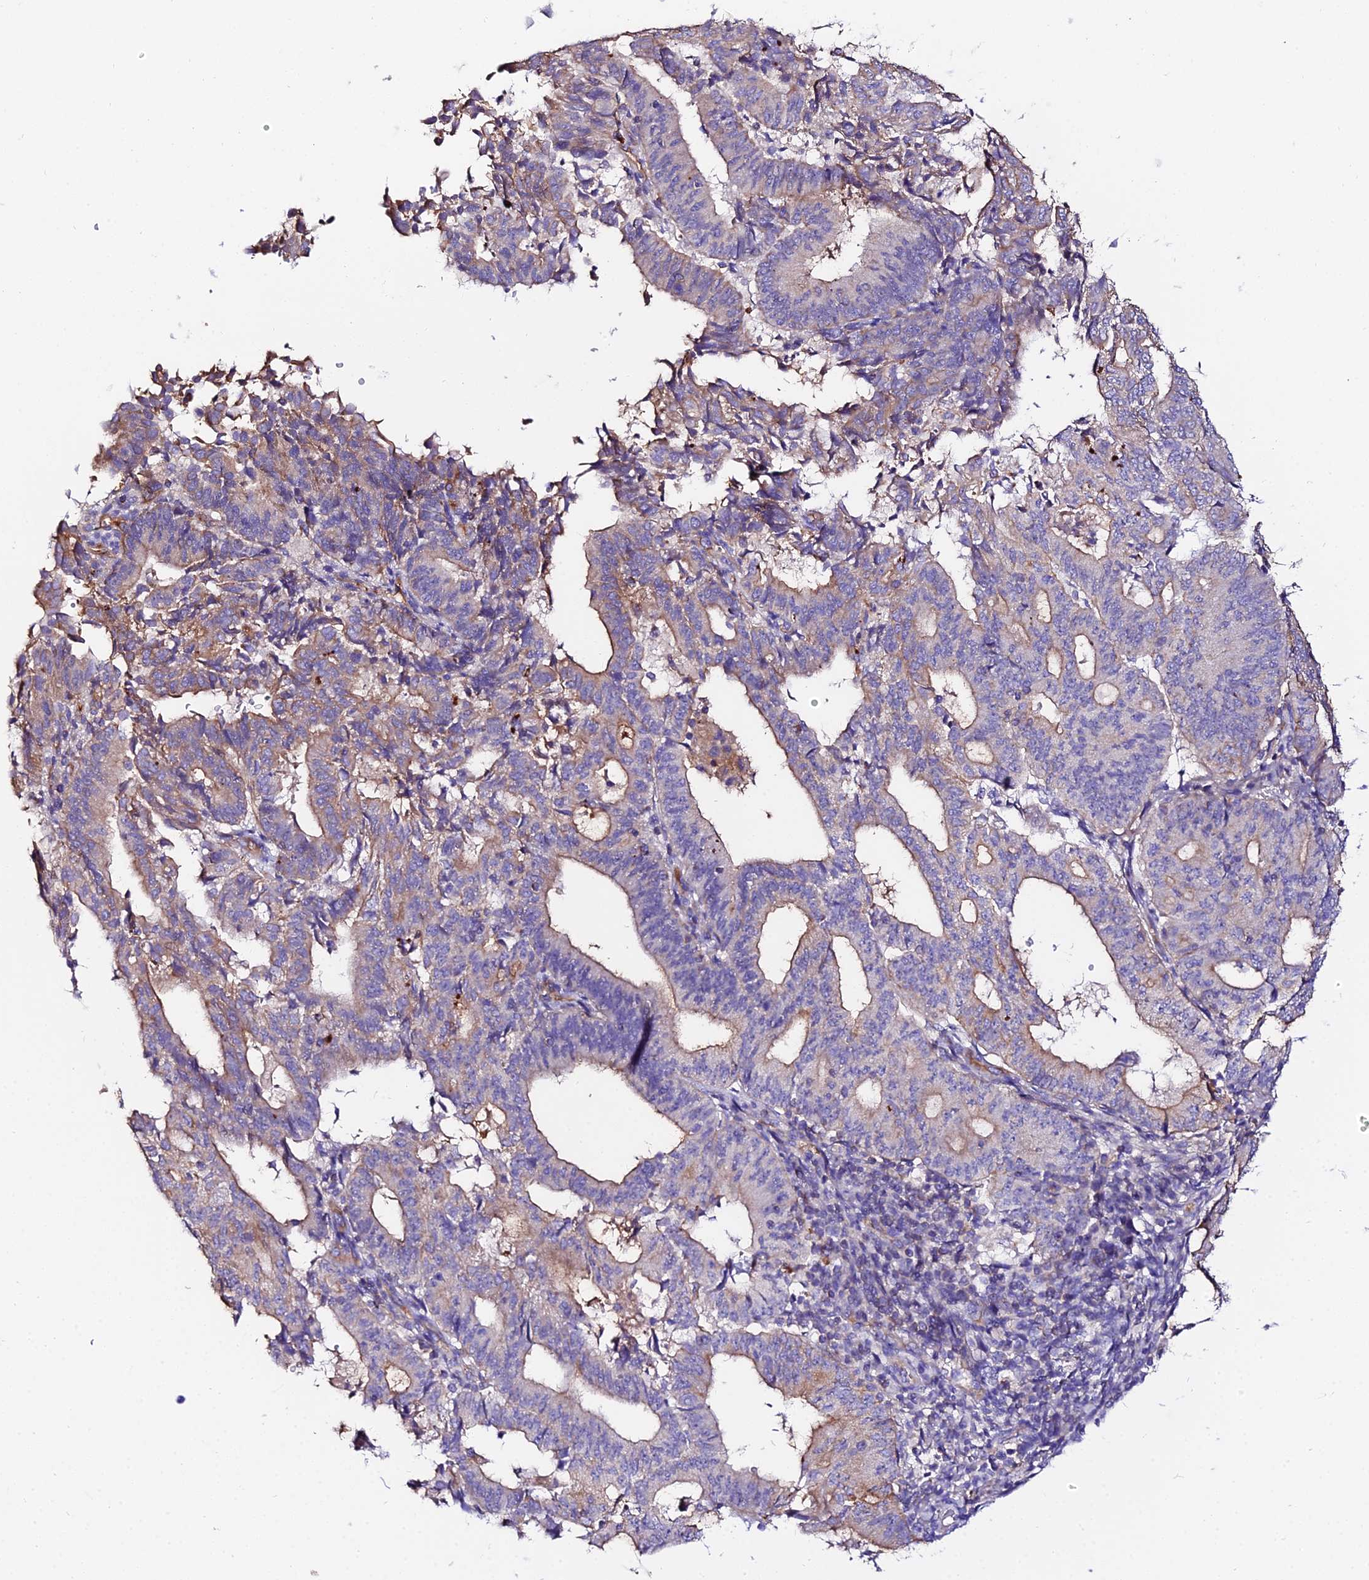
{"staining": {"intensity": "weak", "quantity": "25%-75%", "location": "cytoplasmic/membranous"}, "tissue": "endometrial cancer", "cell_type": "Tumor cells", "image_type": "cancer", "snomed": [{"axis": "morphology", "description": "Adenocarcinoma, NOS"}, {"axis": "topography", "description": "Endometrium"}], "caption": "This histopathology image displays immunohistochemistry (IHC) staining of human endometrial cancer, with low weak cytoplasmic/membranous positivity in approximately 25%-75% of tumor cells.", "gene": "DAW1", "patient": {"sex": "female", "age": 70}}